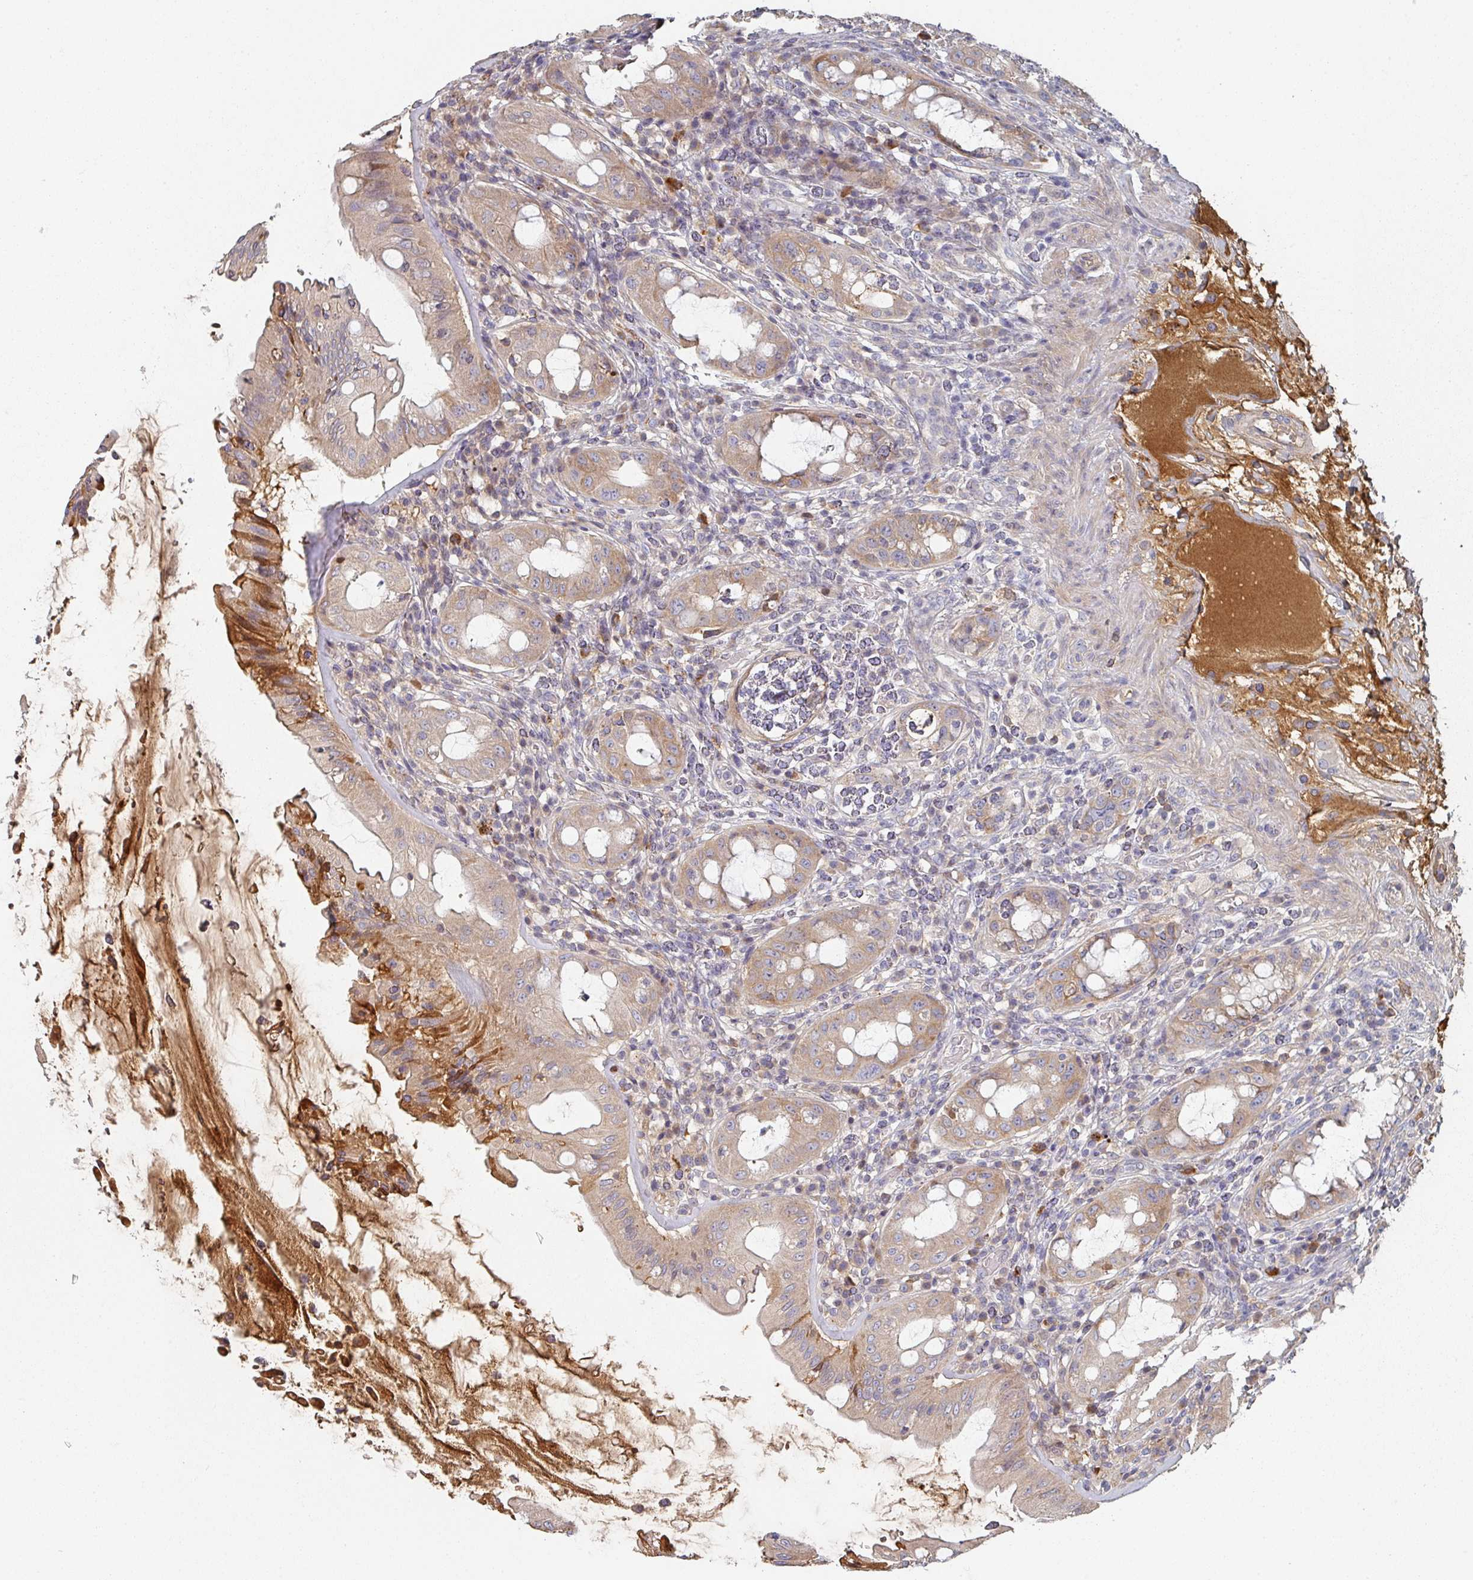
{"staining": {"intensity": "weak", "quantity": ">75%", "location": "cytoplasmic/membranous"}, "tissue": "rectum", "cell_type": "Glandular cells", "image_type": "normal", "snomed": [{"axis": "morphology", "description": "Normal tissue, NOS"}, {"axis": "topography", "description": "Rectum"}], "caption": "A high-resolution histopathology image shows IHC staining of unremarkable rectum, which reveals weak cytoplasmic/membranous expression in about >75% of glandular cells.", "gene": "ENSG00000249773", "patient": {"sex": "female", "age": 57}}